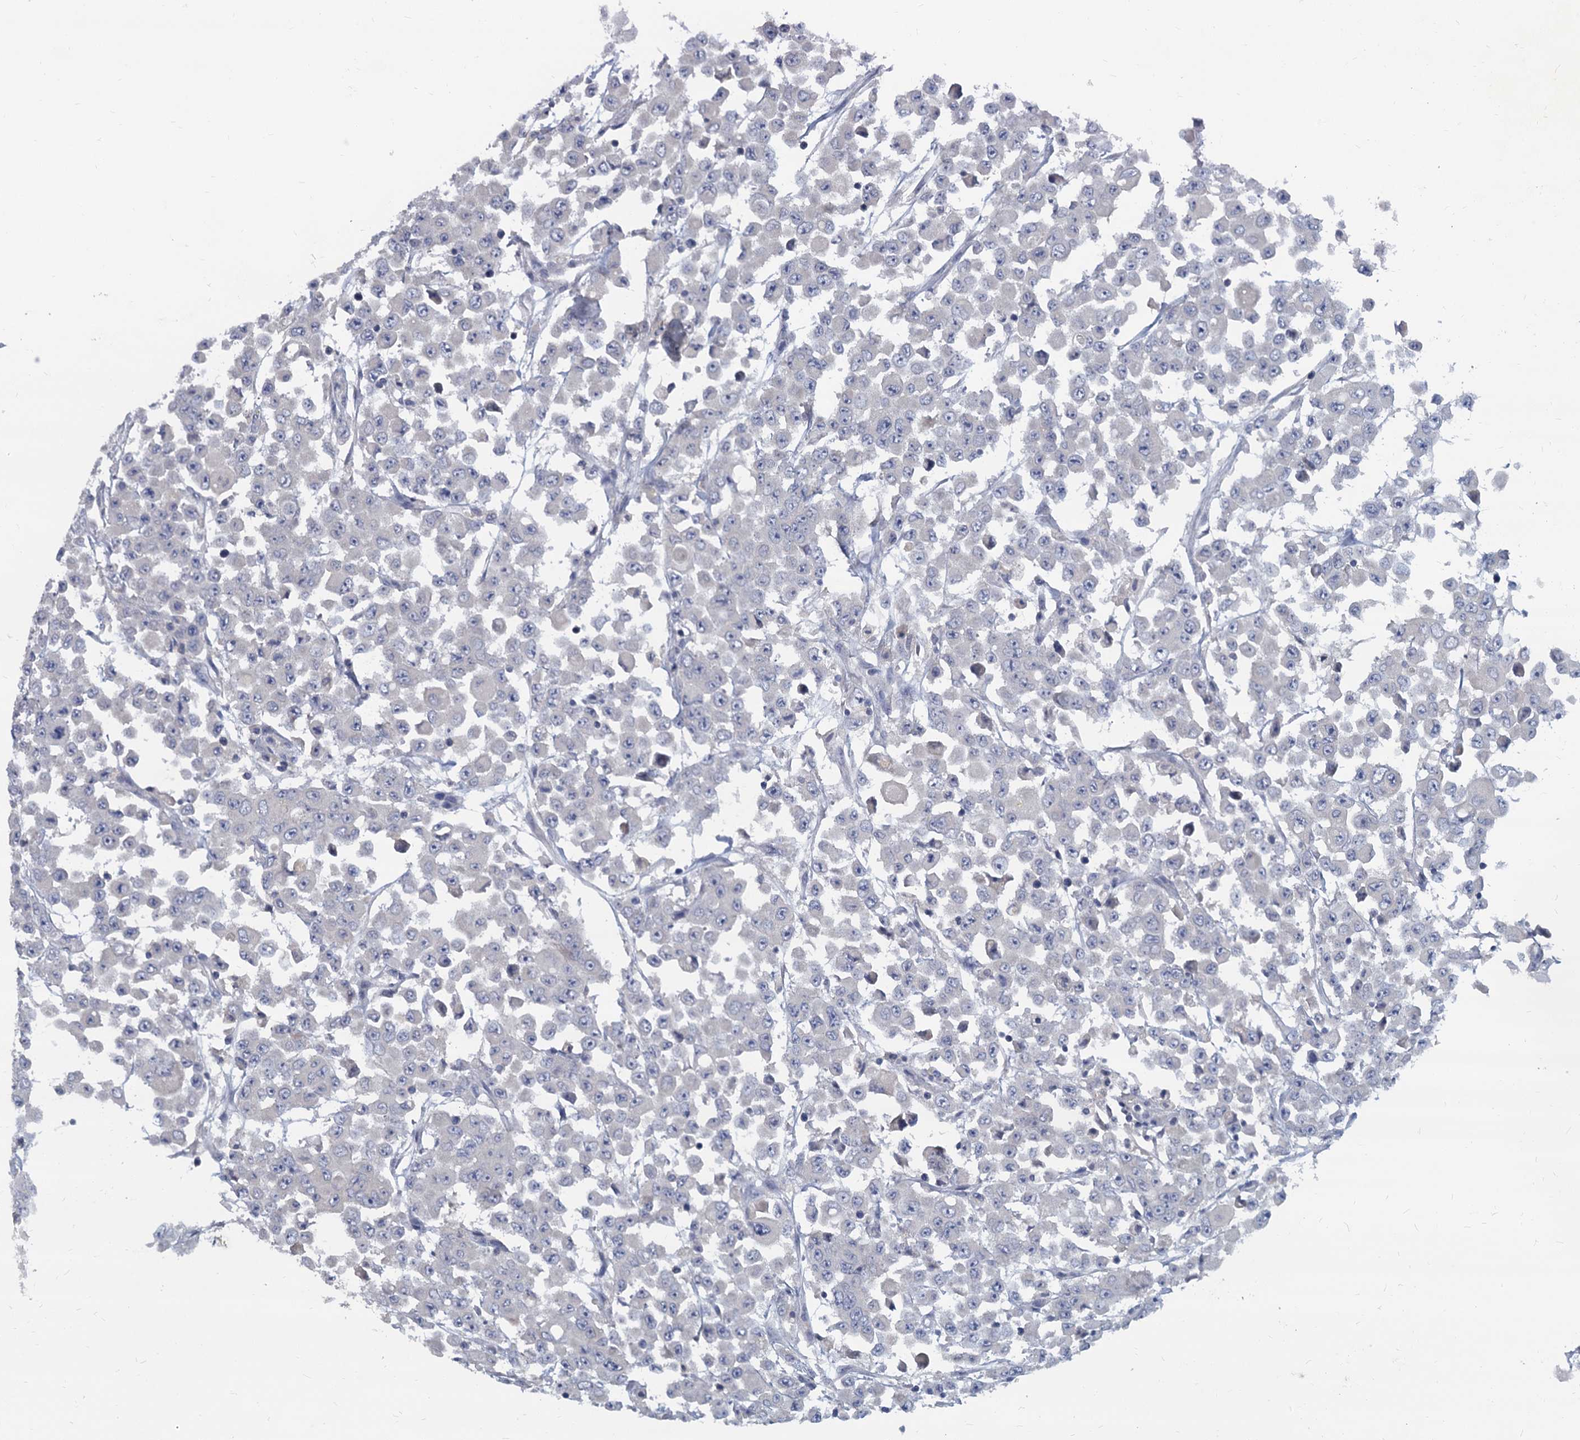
{"staining": {"intensity": "negative", "quantity": "none", "location": "none"}, "tissue": "colorectal cancer", "cell_type": "Tumor cells", "image_type": "cancer", "snomed": [{"axis": "morphology", "description": "Adenocarcinoma, NOS"}, {"axis": "topography", "description": "Colon"}], "caption": "Immunohistochemistry micrograph of neoplastic tissue: human adenocarcinoma (colorectal) stained with DAB (3,3'-diaminobenzidine) reveals no significant protein positivity in tumor cells.", "gene": "ACSM3", "patient": {"sex": "male", "age": 51}}